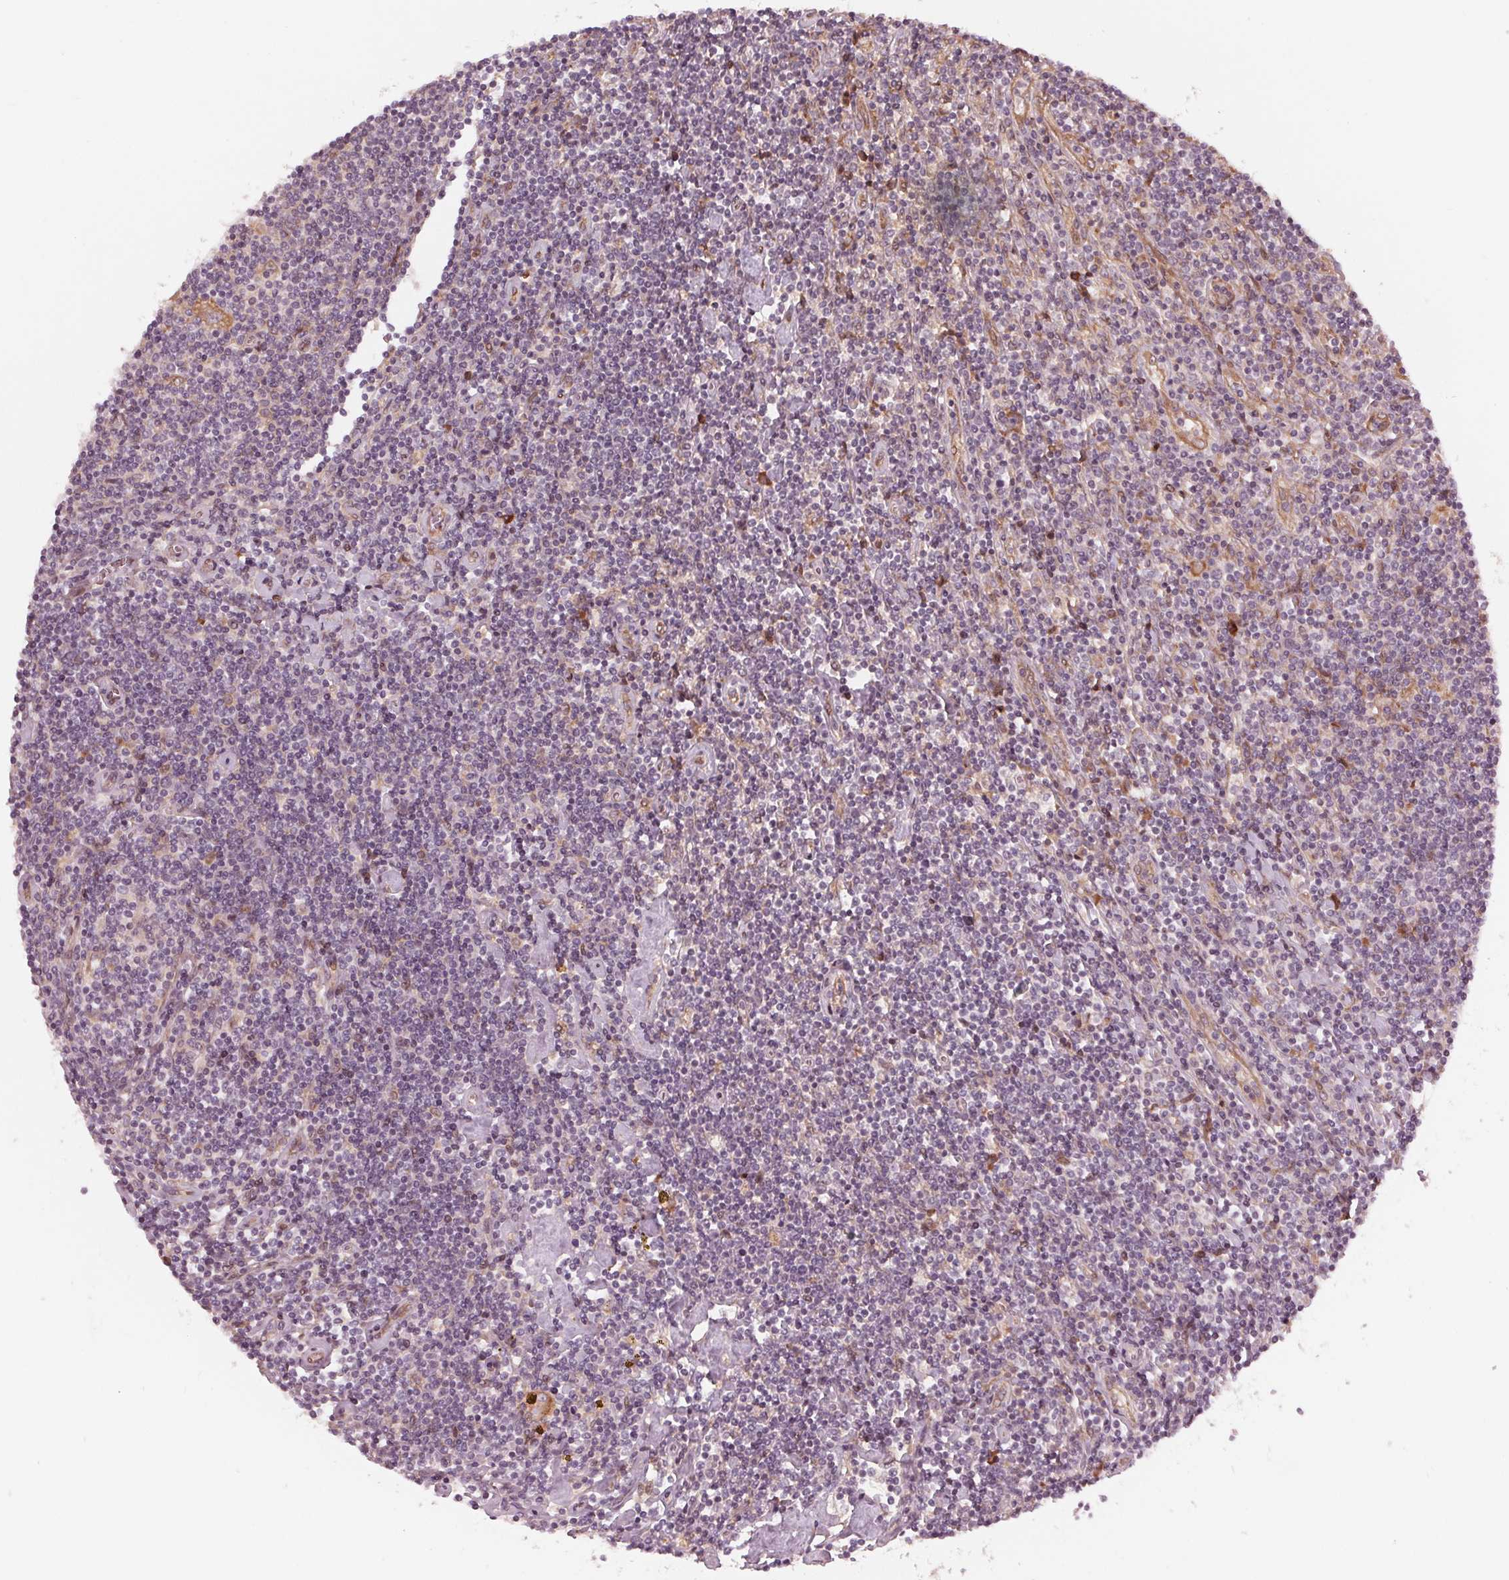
{"staining": {"intensity": "moderate", "quantity": ">75%", "location": "cytoplasmic/membranous"}, "tissue": "lymphoma", "cell_type": "Tumor cells", "image_type": "cancer", "snomed": [{"axis": "morphology", "description": "Hodgkin's disease, NOS"}, {"axis": "topography", "description": "Lymph node"}], "caption": "Immunohistochemistry of human Hodgkin's disease reveals medium levels of moderate cytoplasmic/membranous staining in approximately >75% of tumor cells.", "gene": "CMIP", "patient": {"sex": "male", "age": 40}}